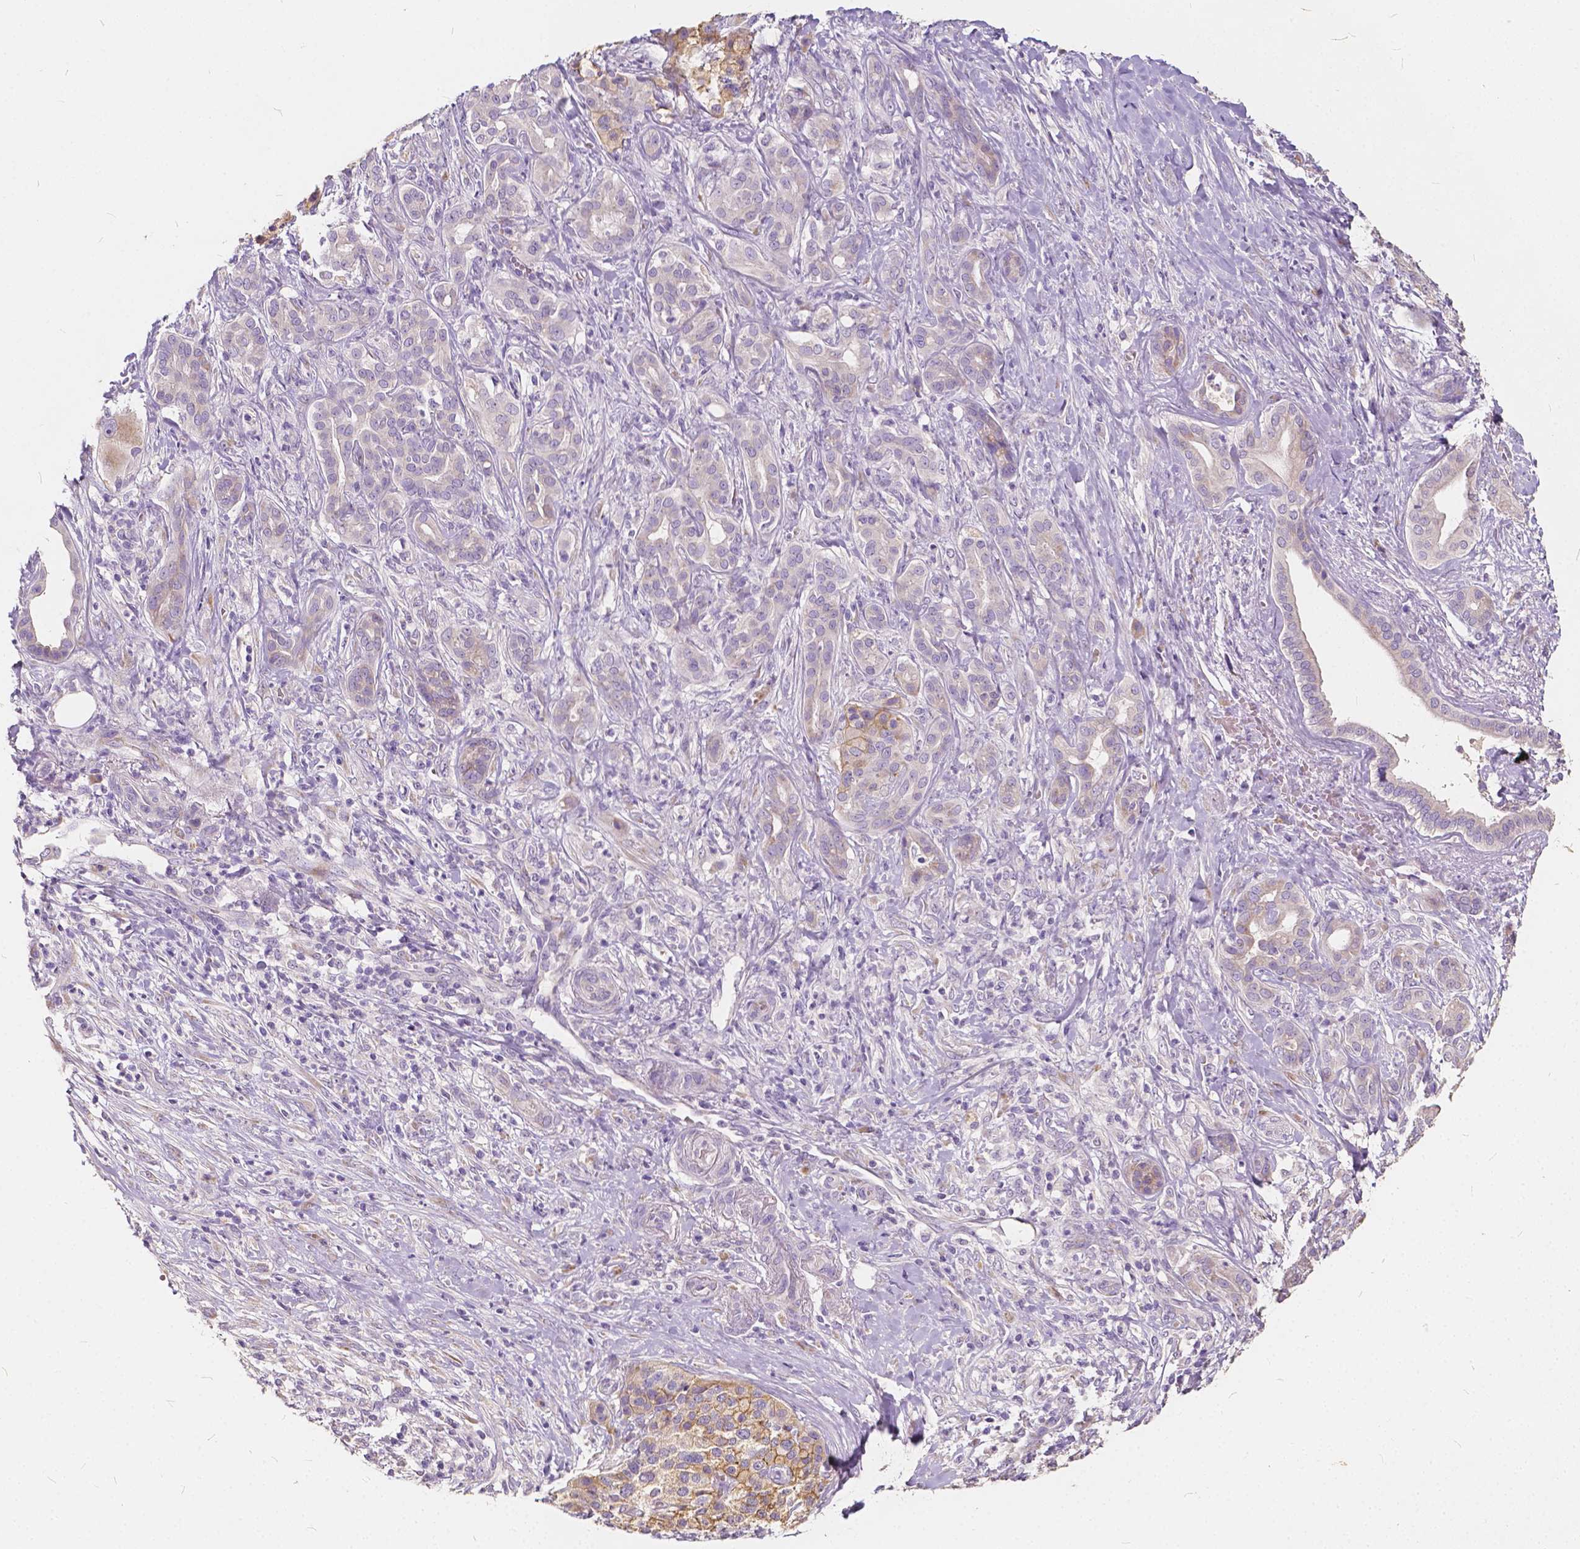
{"staining": {"intensity": "weak", "quantity": "<25%", "location": "cytoplasmic/membranous"}, "tissue": "pancreatic cancer", "cell_type": "Tumor cells", "image_type": "cancer", "snomed": [{"axis": "morphology", "description": "Normal tissue, NOS"}, {"axis": "morphology", "description": "Inflammation, NOS"}, {"axis": "morphology", "description": "Adenocarcinoma, NOS"}, {"axis": "topography", "description": "Pancreas"}], "caption": "Pancreatic cancer (adenocarcinoma) was stained to show a protein in brown. There is no significant staining in tumor cells. (Stains: DAB immunohistochemistry with hematoxylin counter stain, Microscopy: brightfield microscopy at high magnification).", "gene": "SLC7A8", "patient": {"sex": "male", "age": 57}}